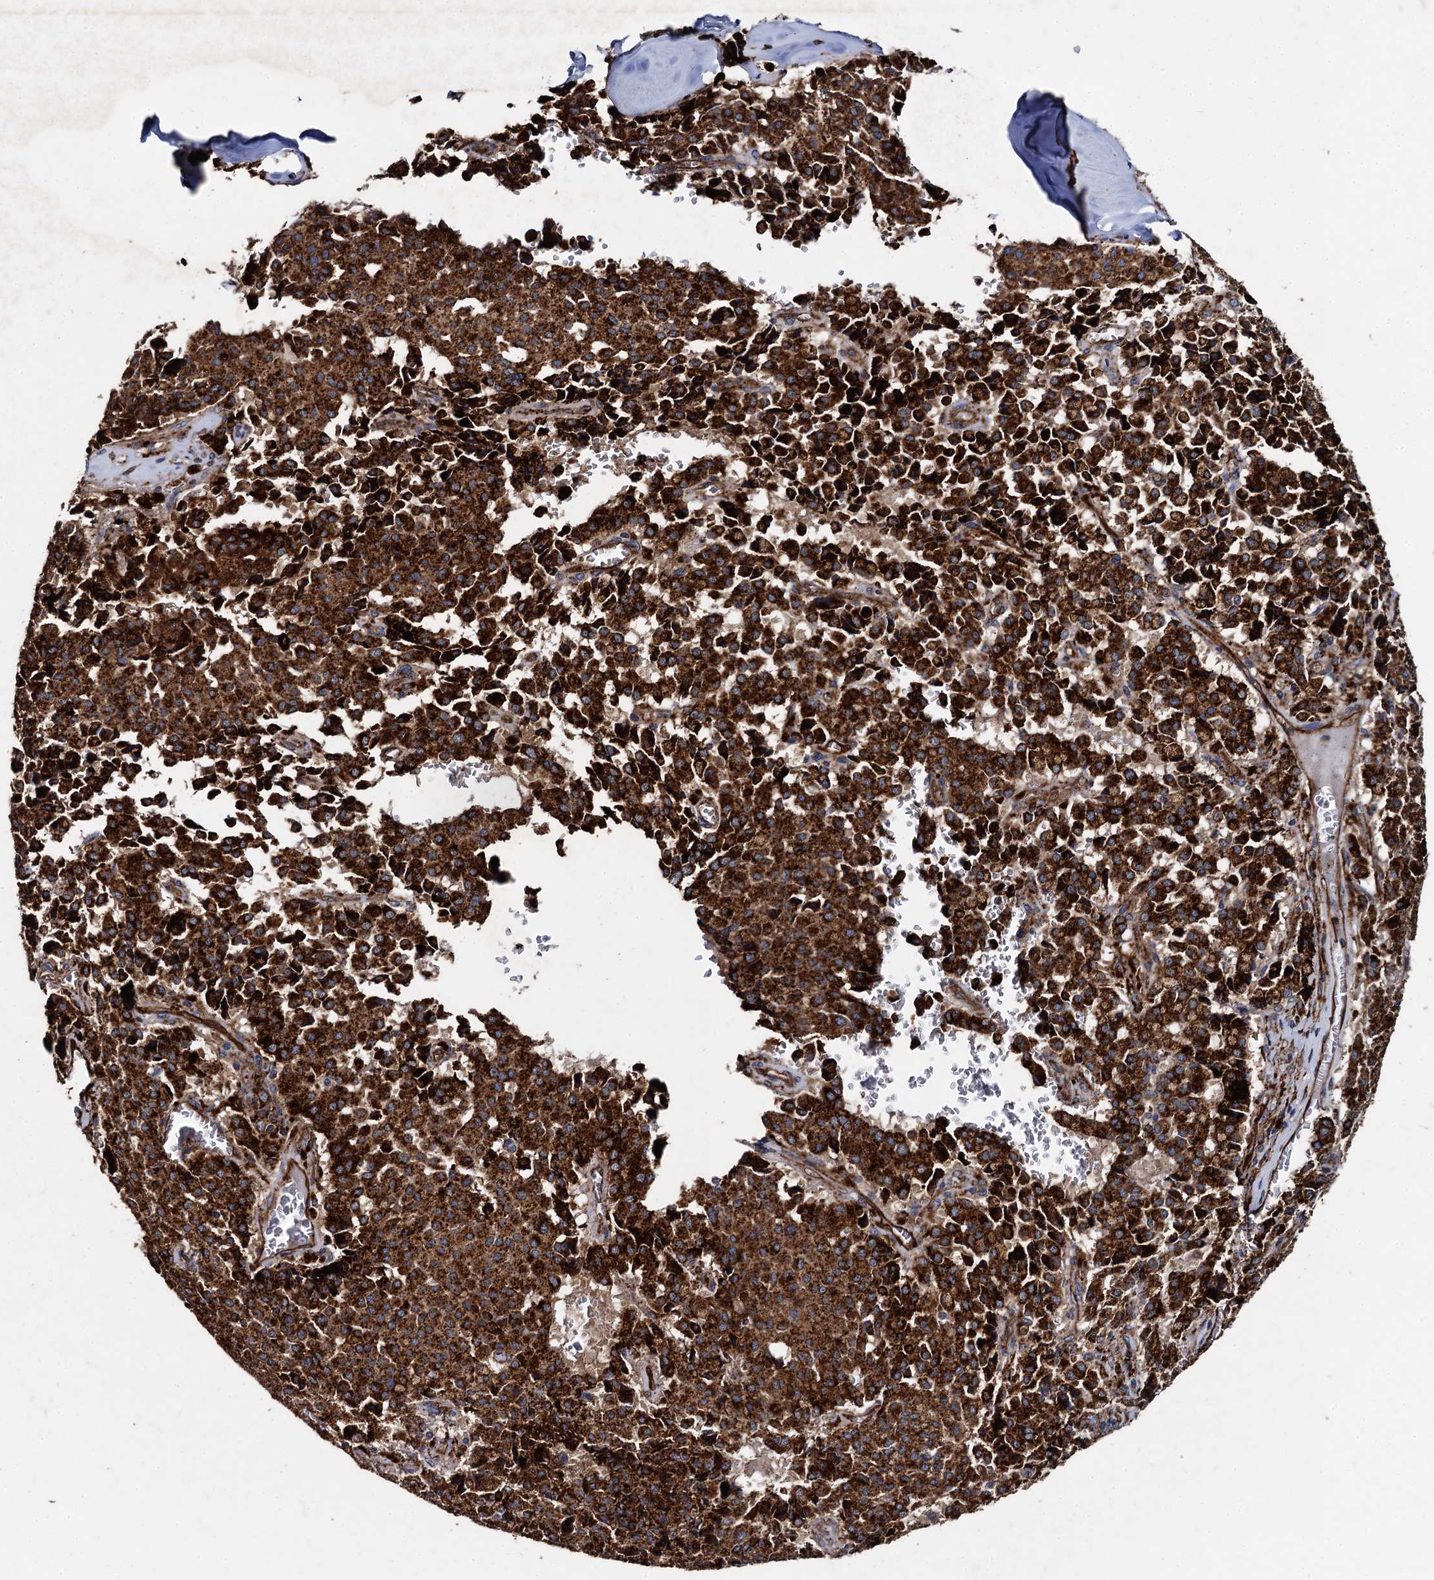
{"staining": {"intensity": "strong", "quantity": ">75%", "location": "cytoplasmic/membranous"}, "tissue": "pancreatic cancer", "cell_type": "Tumor cells", "image_type": "cancer", "snomed": [{"axis": "morphology", "description": "Adenocarcinoma, NOS"}, {"axis": "topography", "description": "Pancreas"}], "caption": "Pancreatic cancer stained for a protein reveals strong cytoplasmic/membranous positivity in tumor cells.", "gene": "GBA1", "patient": {"sex": "male", "age": 65}}